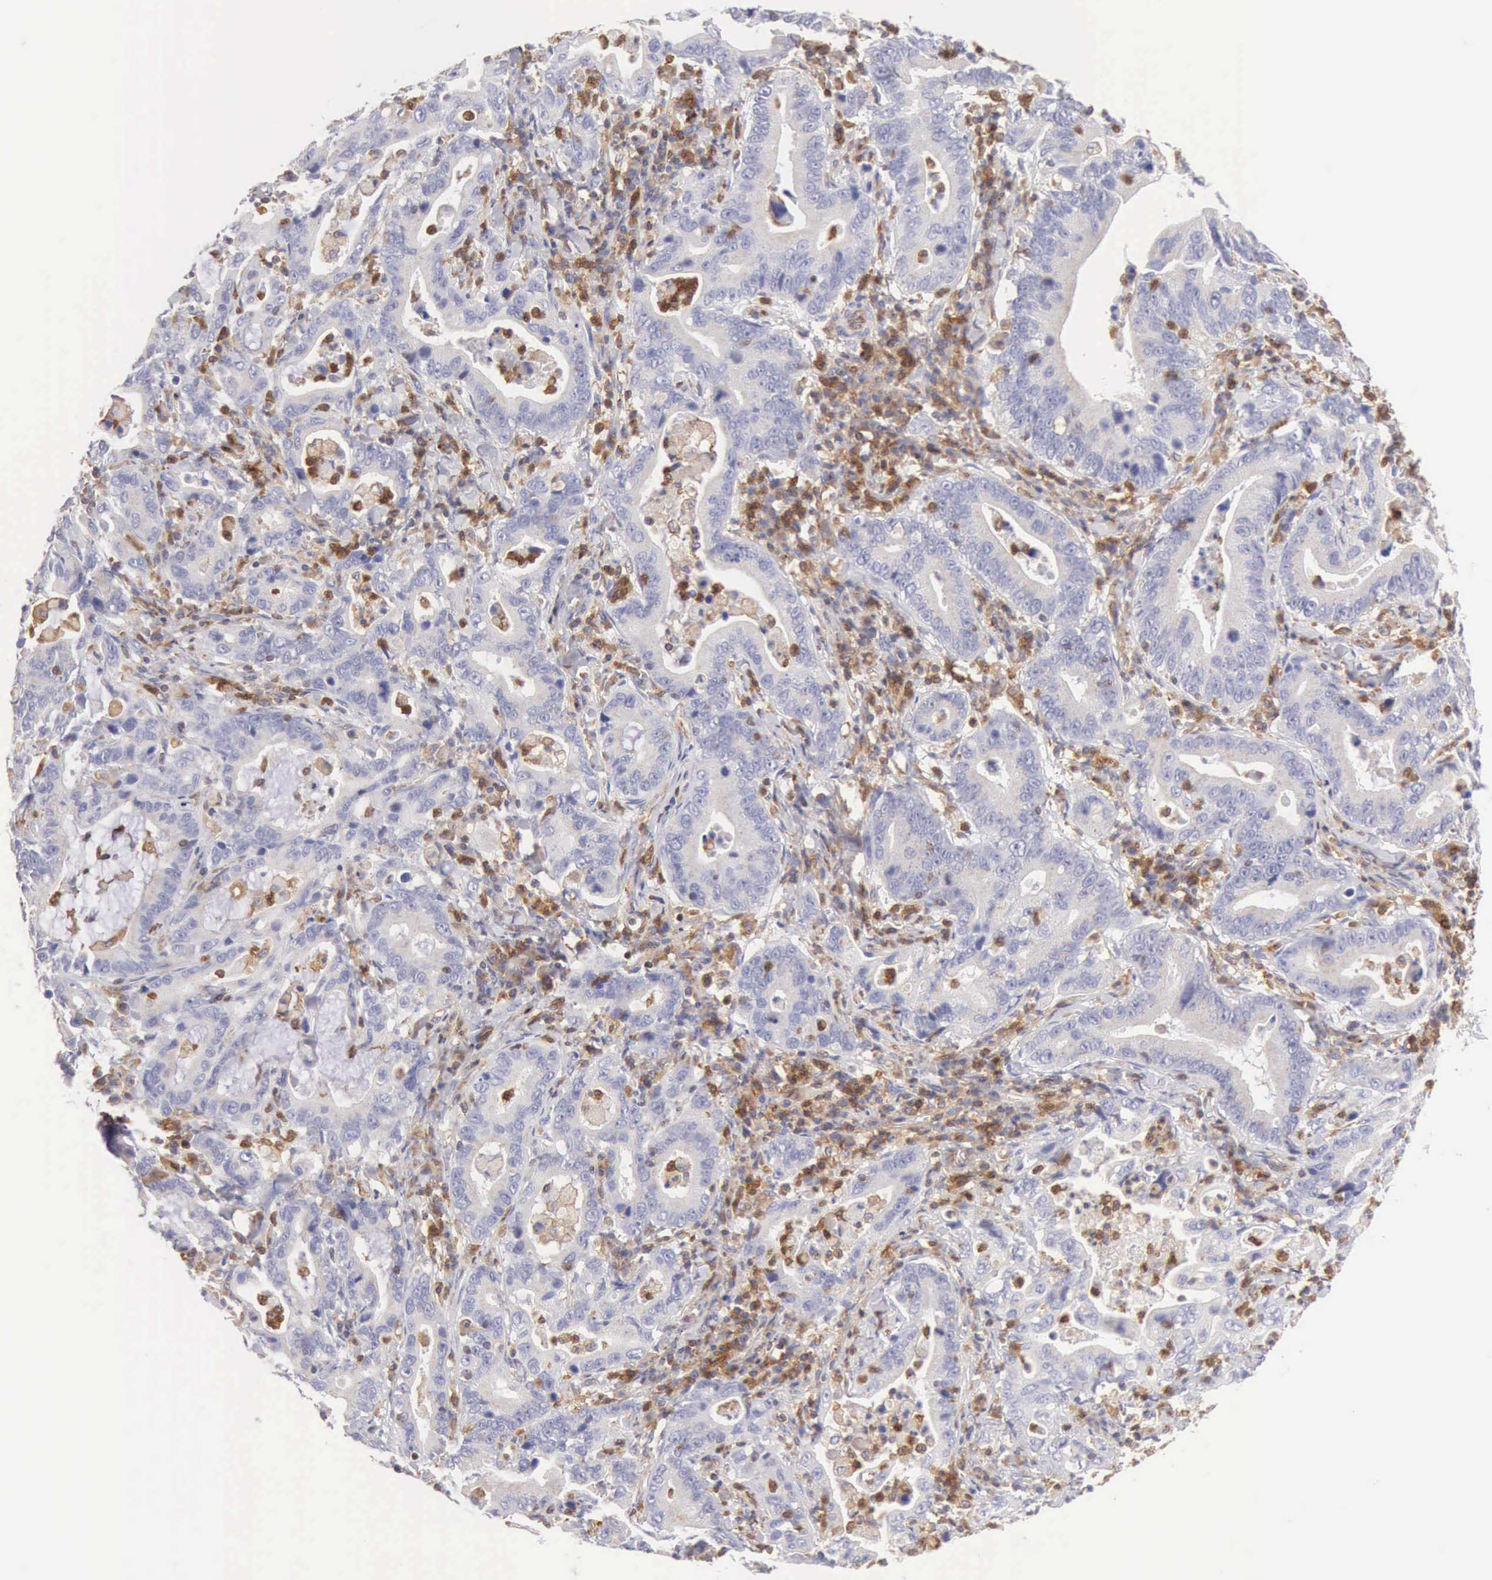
{"staining": {"intensity": "negative", "quantity": "none", "location": "none"}, "tissue": "stomach cancer", "cell_type": "Tumor cells", "image_type": "cancer", "snomed": [{"axis": "morphology", "description": "Adenocarcinoma, NOS"}, {"axis": "topography", "description": "Stomach, upper"}], "caption": "Tumor cells show no significant protein staining in stomach cancer (adenocarcinoma). (Stains: DAB immunohistochemistry with hematoxylin counter stain, Microscopy: brightfield microscopy at high magnification).", "gene": "ARHGAP4", "patient": {"sex": "male", "age": 63}}